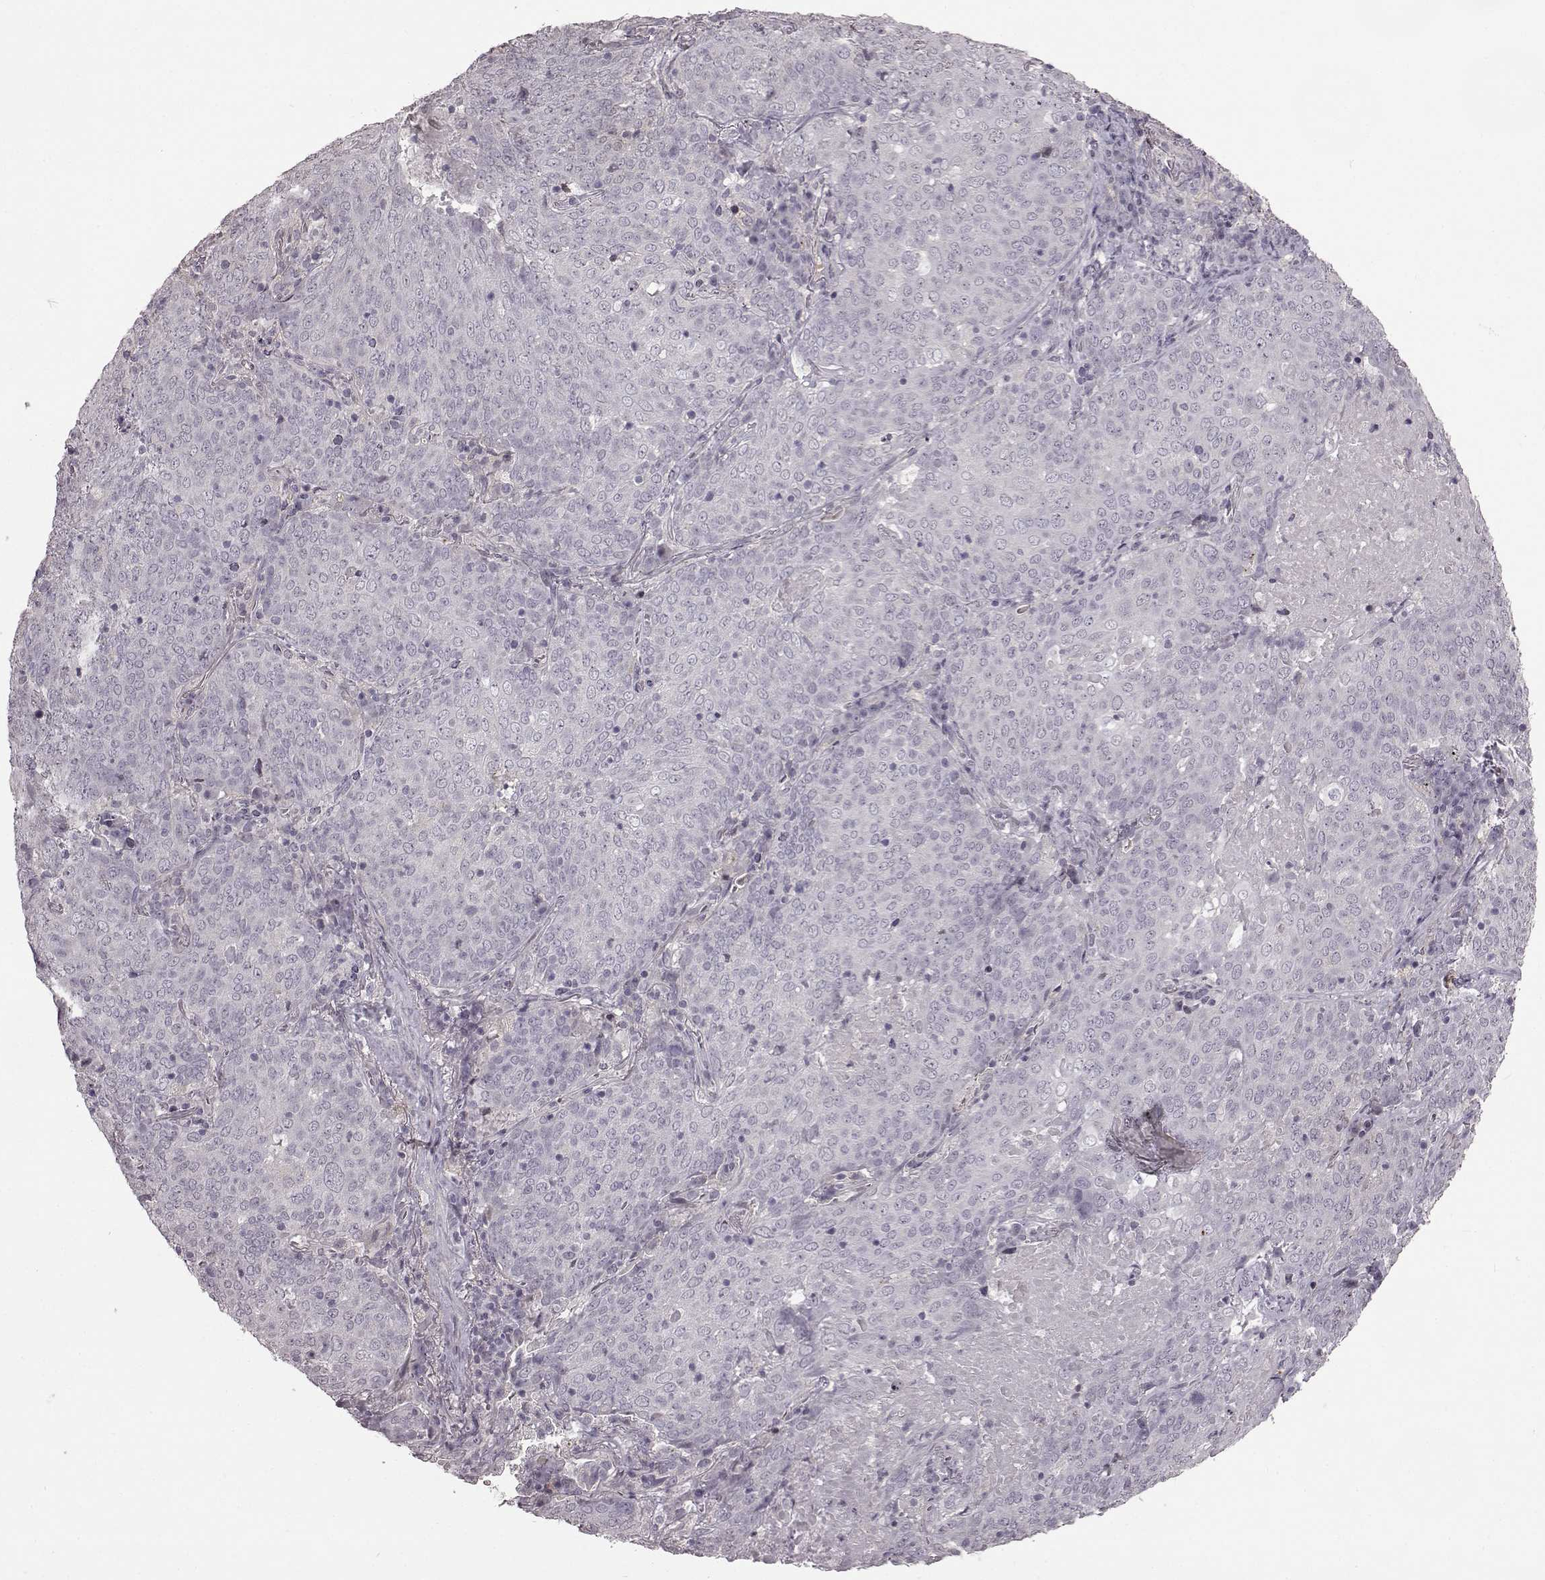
{"staining": {"intensity": "negative", "quantity": "none", "location": "none"}, "tissue": "lung cancer", "cell_type": "Tumor cells", "image_type": "cancer", "snomed": [{"axis": "morphology", "description": "Squamous cell carcinoma, NOS"}, {"axis": "topography", "description": "Lung"}], "caption": "Histopathology image shows no significant protein positivity in tumor cells of lung cancer.", "gene": "GAL", "patient": {"sex": "male", "age": 82}}